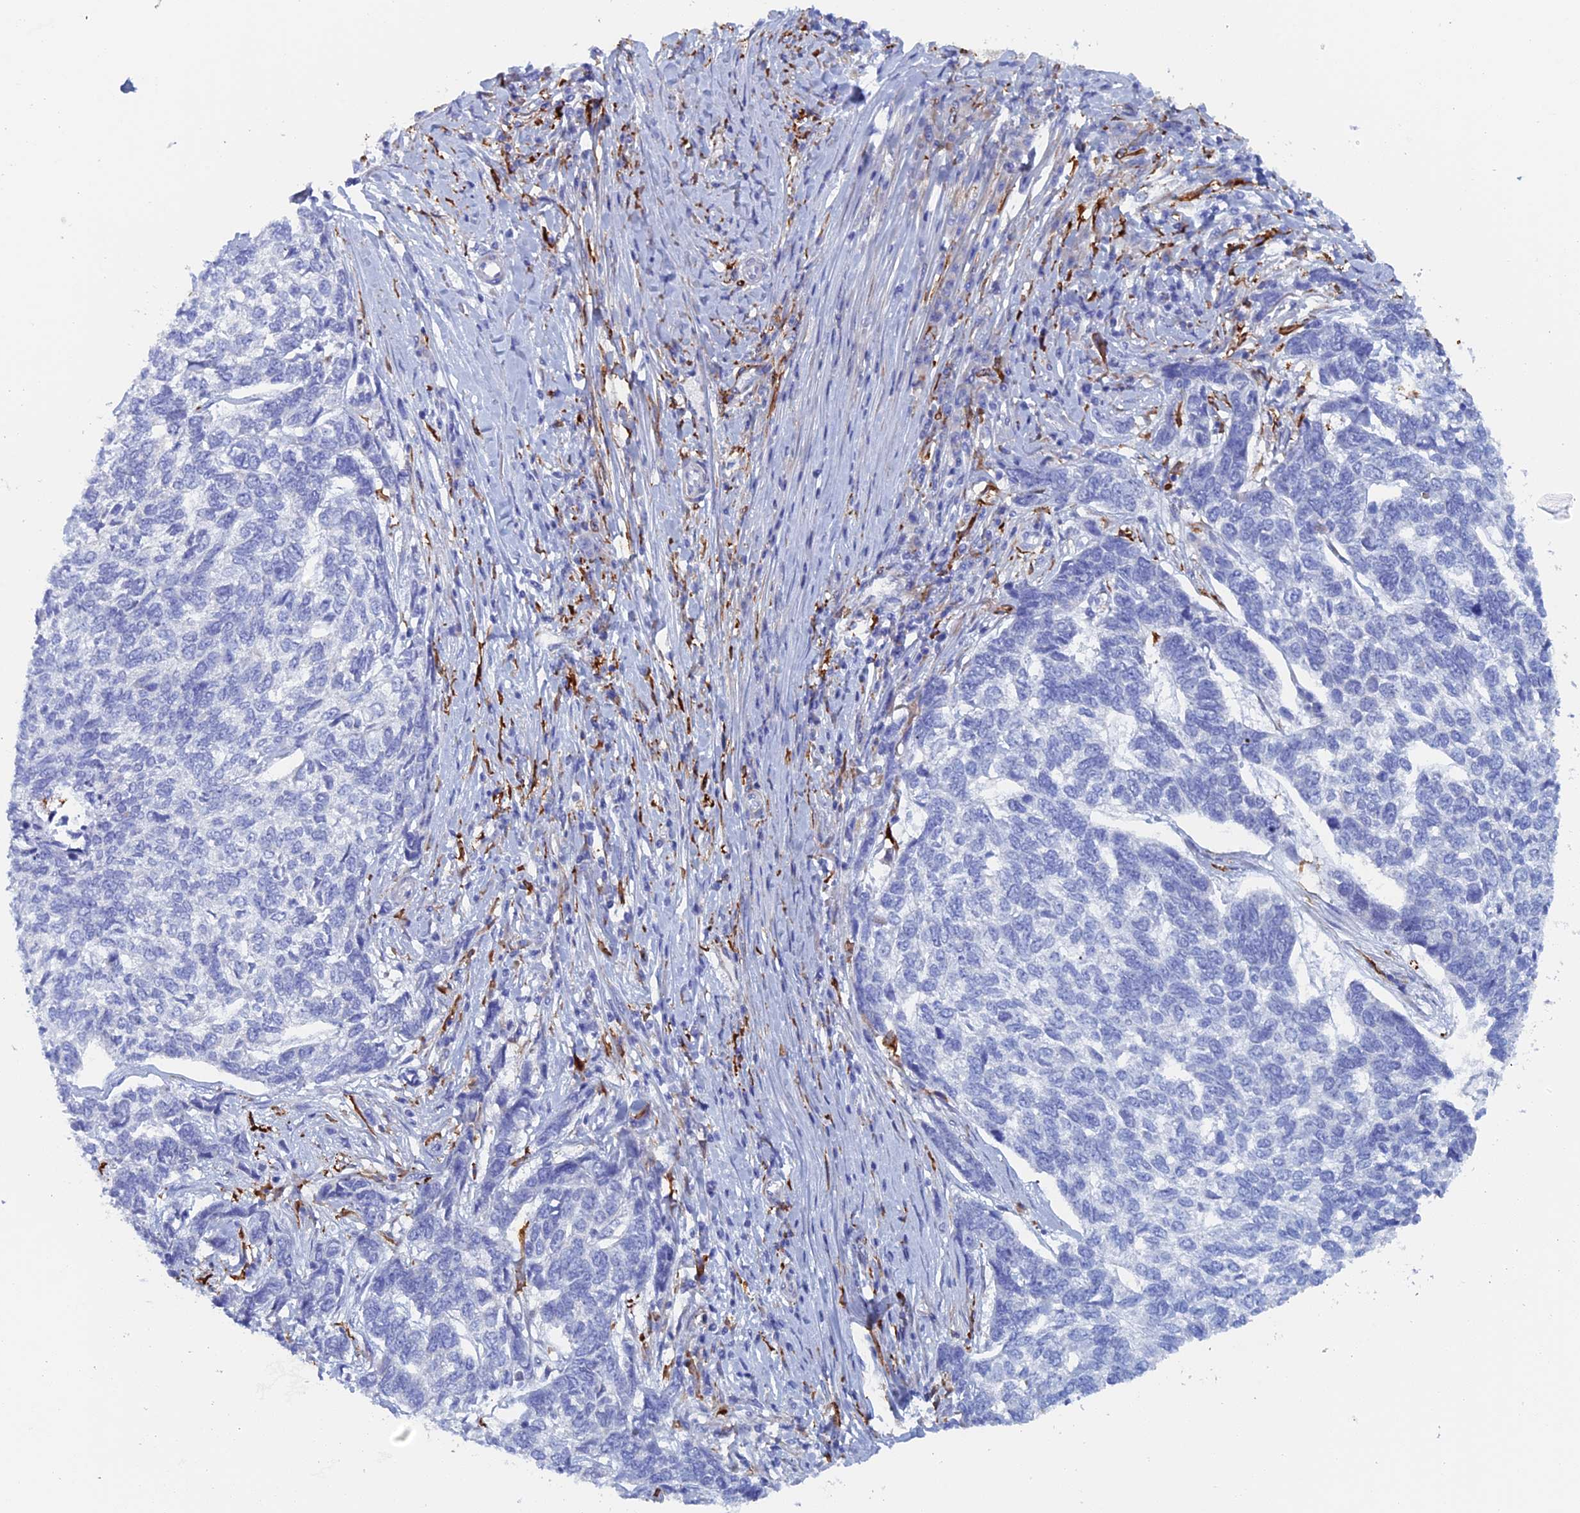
{"staining": {"intensity": "negative", "quantity": "none", "location": "none"}, "tissue": "skin cancer", "cell_type": "Tumor cells", "image_type": "cancer", "snomed": [{"axis": "morphology", "description": "Basal cell carcinoma"}, {"axis": "topography", "description": "Skin"}], "caption": "Micrograph shows no significant protein positivity in tumor cells of skin cancer.", "gene": "COG7", "patient": {"sex": "female", "age": 65}}